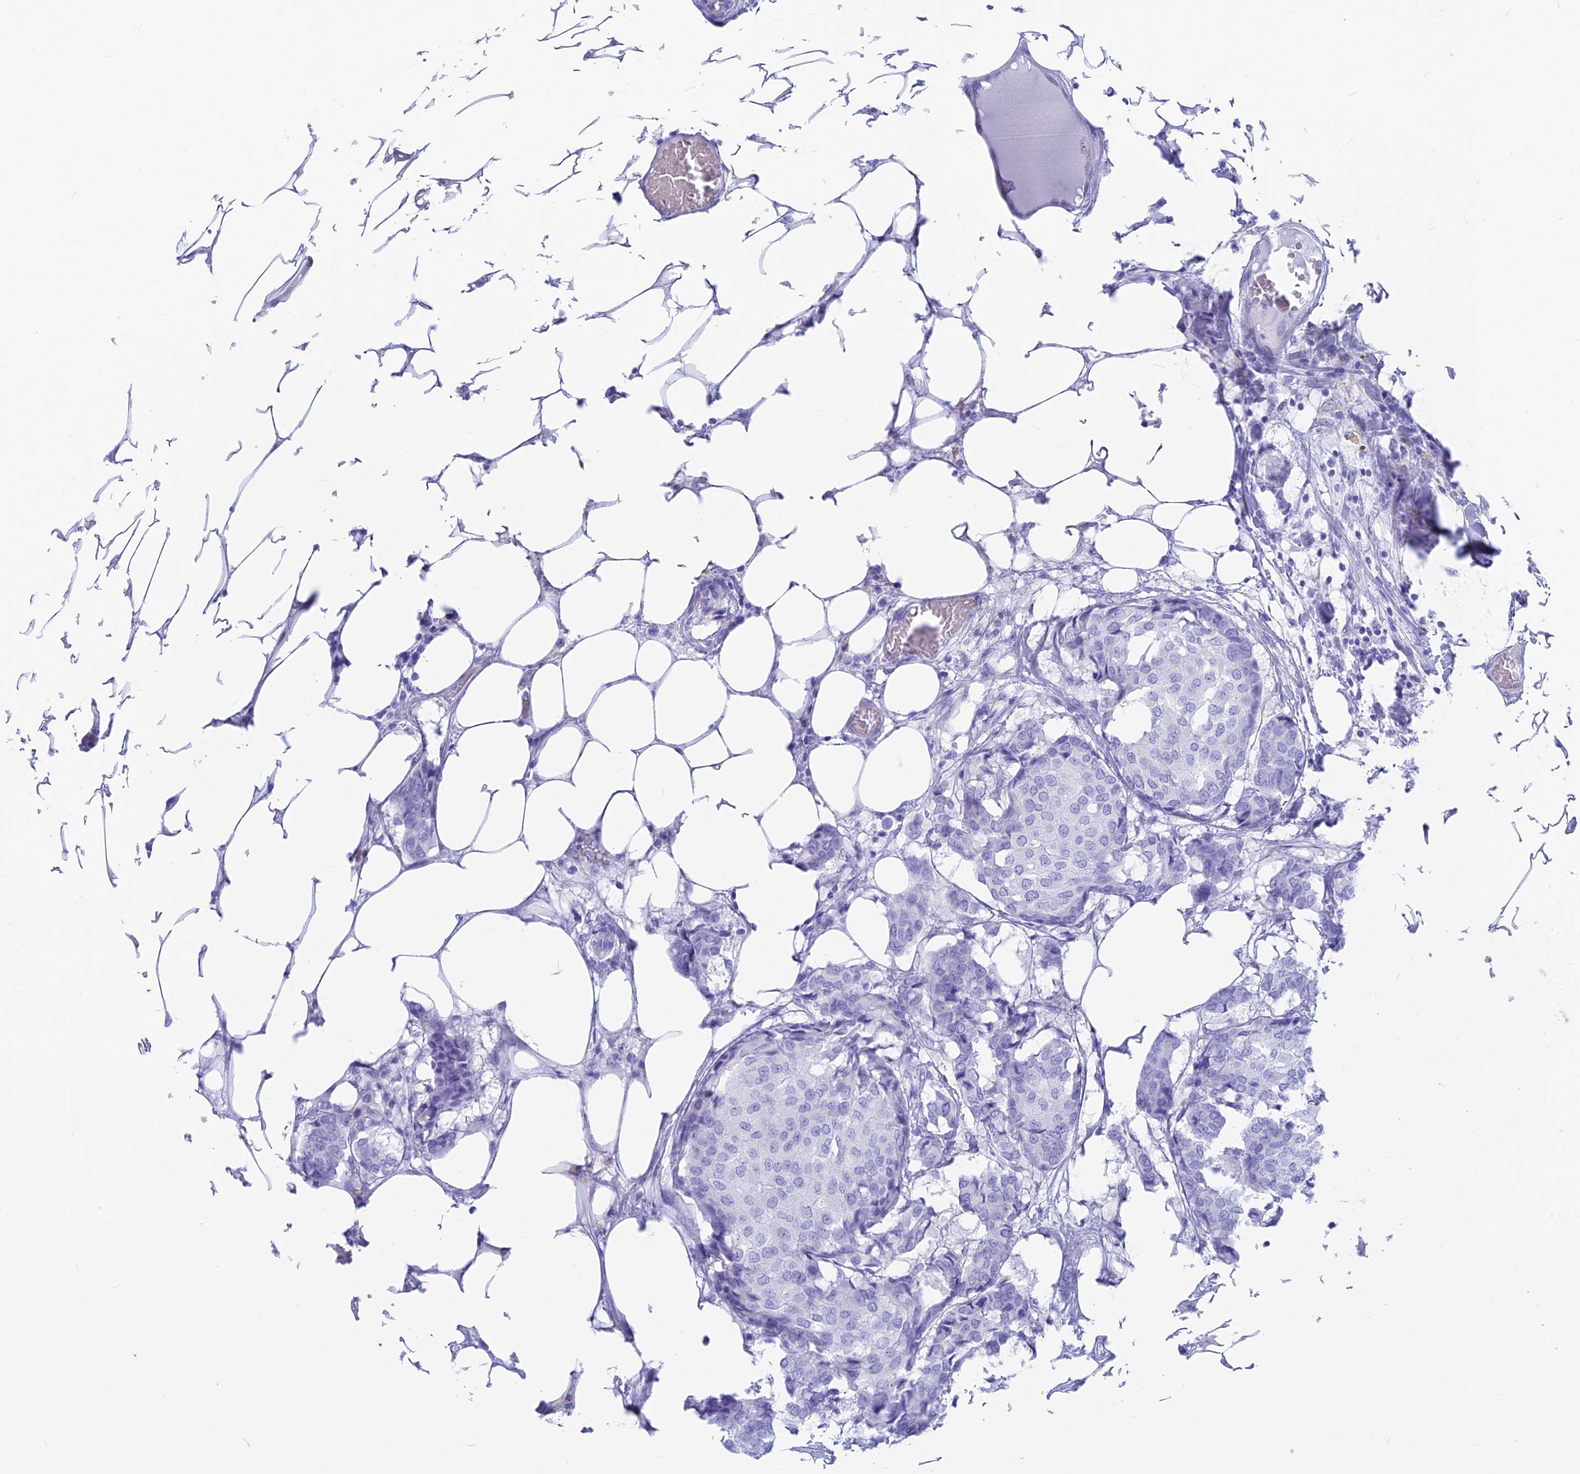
{"staining": {"intensity": "negative", "quantity": "none", "location": "none"}, "tissue": "breast cancer", "cell_type": "Tumor cells", "image_type": "cancer", "snomed": [{"axis": "morphology", "description": "Duct carcinoma"}, {"axis": "topography", "description": "Breast"}], "caption": "Immunohistochemical staining of human breast infiltrating ductal carcinoma reveals no significant staining in tumor cells. (DAB (3,3'-diaminobenzidine) IHC, high magnification).", "gene": "GNGT2", "patient": {"sex": "female", "age": 75}}